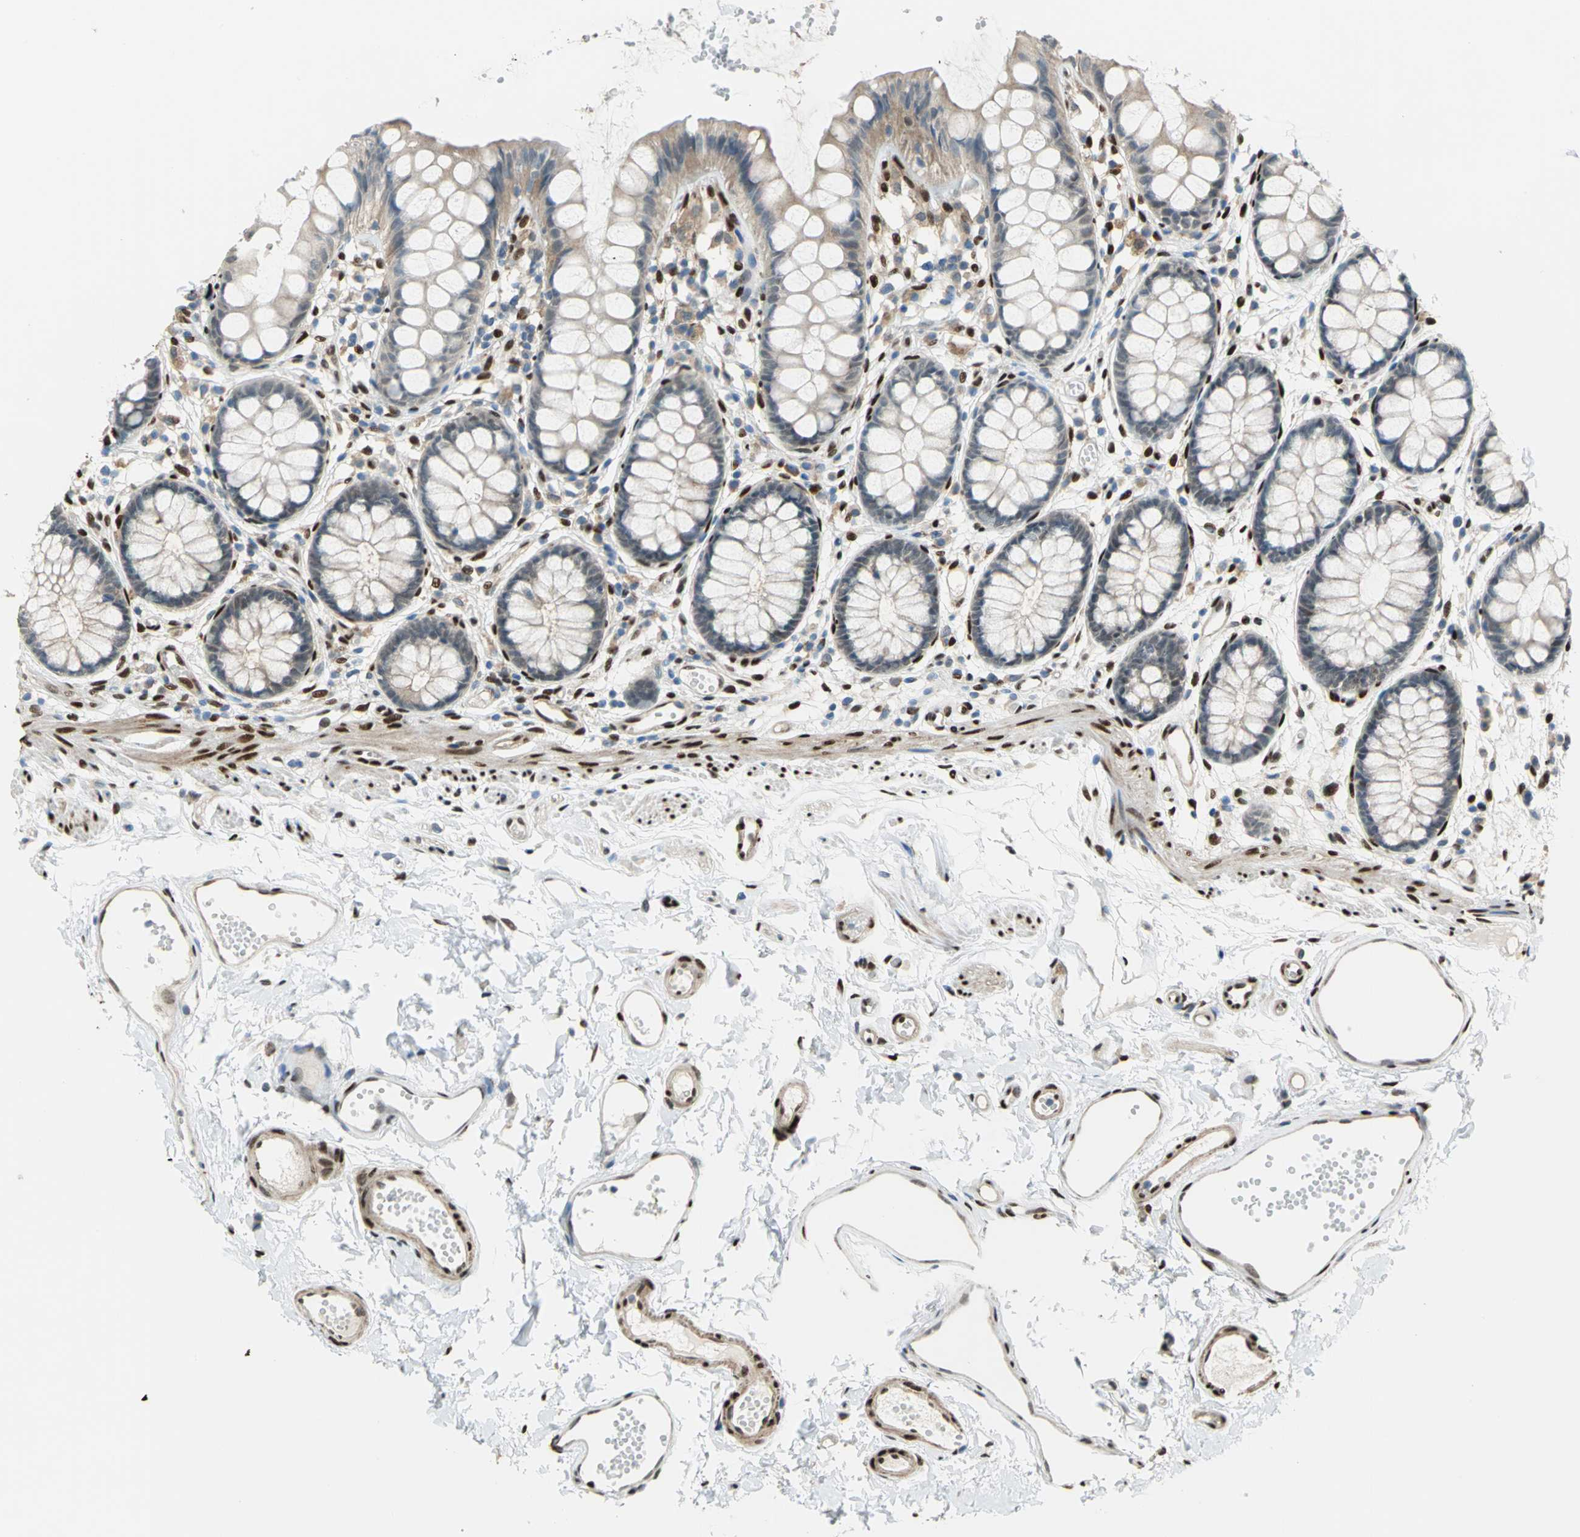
{"staining": {"intensity": "weak", "quantity": ">75%", "location": "cytoplasmic/membranous"}, "tissue": "rectum", "cell_type": "Glandular cells", "image_type": "normal", "snomed": [{"axis": "morphology", "description": "Normal tissue, NOS"}, {"axis": "topography", "description": "Rectum"}], "caption": "DAB immunohistochemical staining of benign human rectum shows weak cytoplasmic/membranous protein staining in about >75% of glandular cells. Immunohistochemistry stains the protein of interest in brown and the nuclei are stained blue.", "gene": "RBFOX2", "patient": {"sex": "female", "age": 66}}